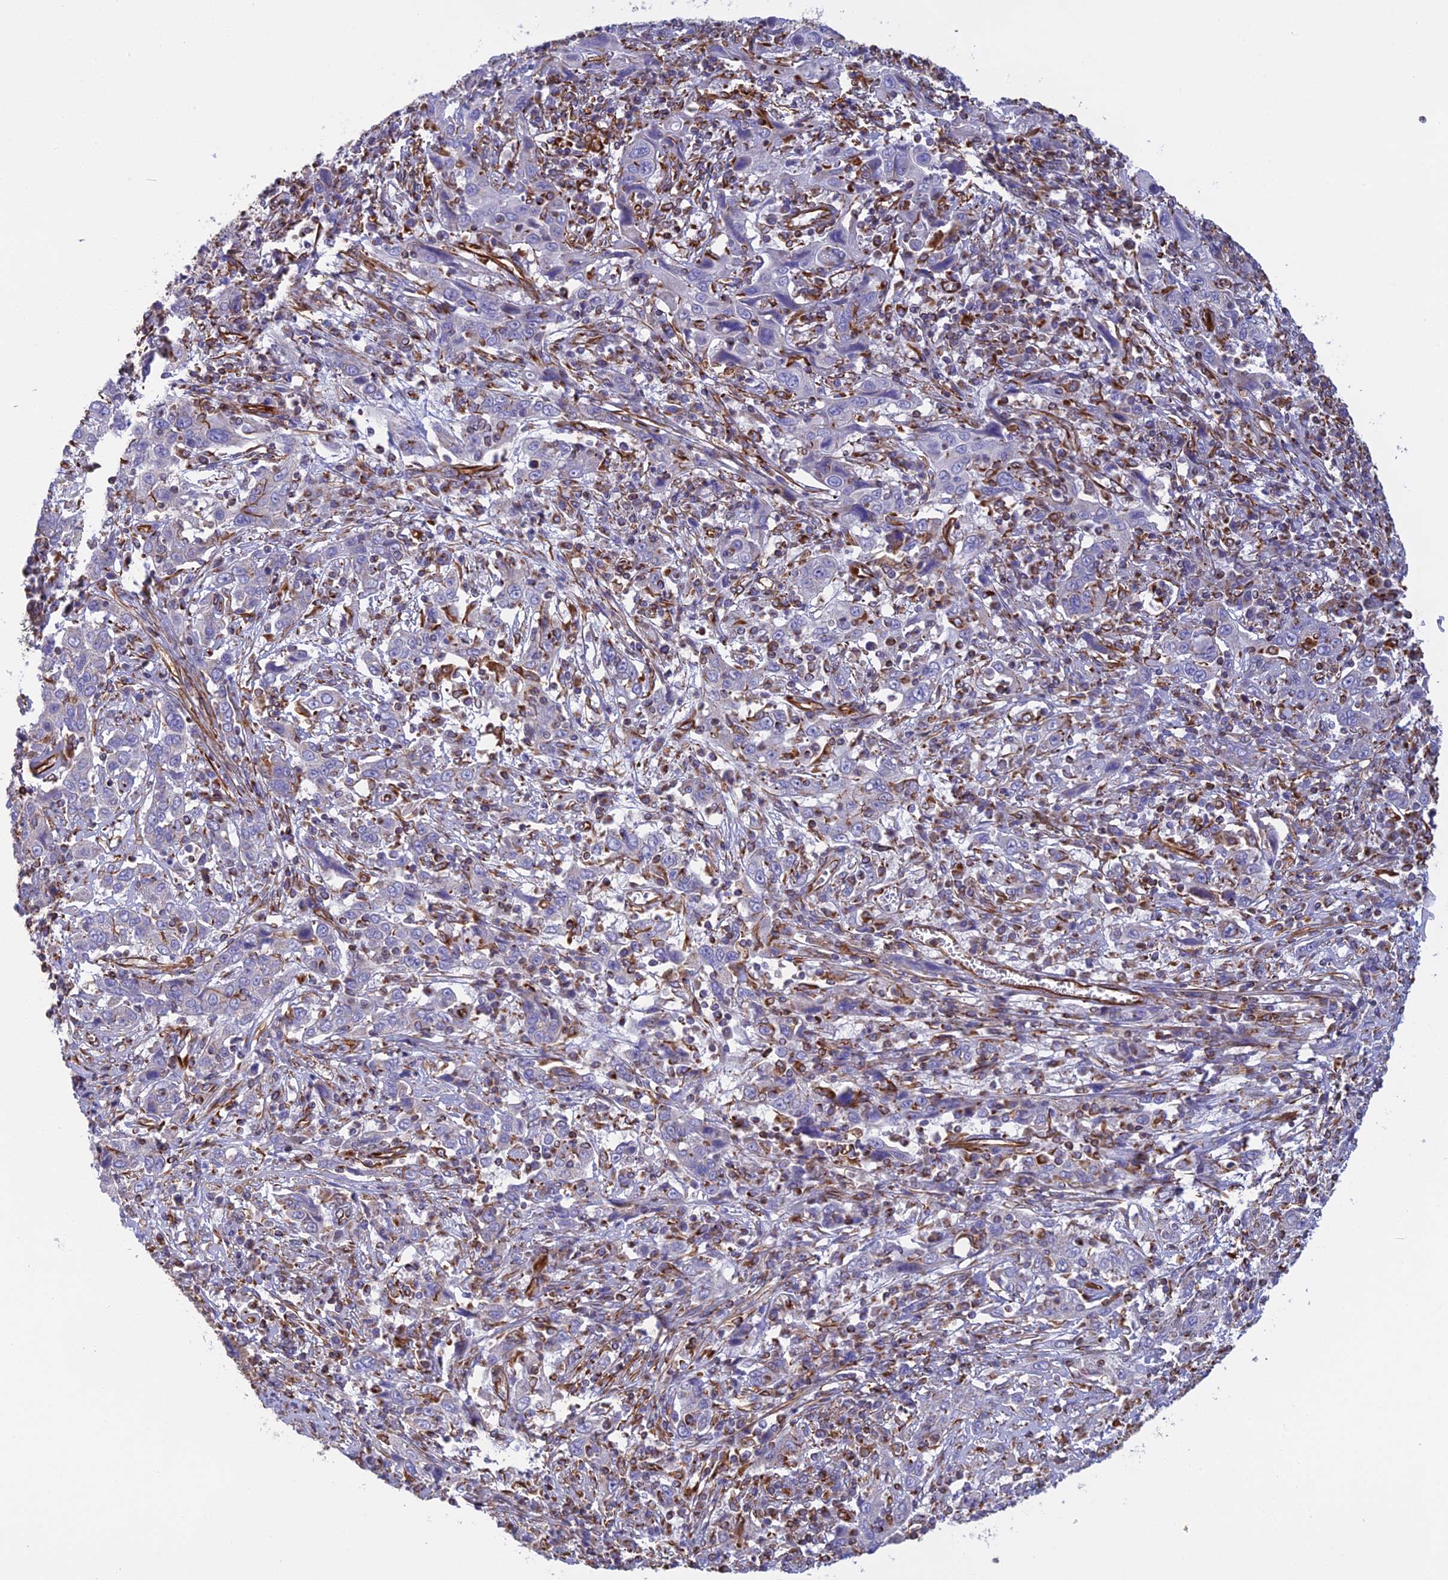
{"staining": {"intensity": "strong", "quantity": "<25%", "location": "cytoplasmic/membranous"}, "tissue": "cervical cancer", "cell_type": "Tumor cells", "image_type": "cancer", "snomed": [{"axis": "morphology", "description": "Squamous cell carcinoma, NOS"}, {"axis": "topography", "description": "Cervix"}], "caption": "Approximately <25% of tumor cells in human squamous cell carcinoma (cervical) display strong cytoplasmic/membranous protein positivity as visualized by brown immunohistochemical staining.", "gene": "FBXL20", "patient": {"sex": "female", "age": 46}}